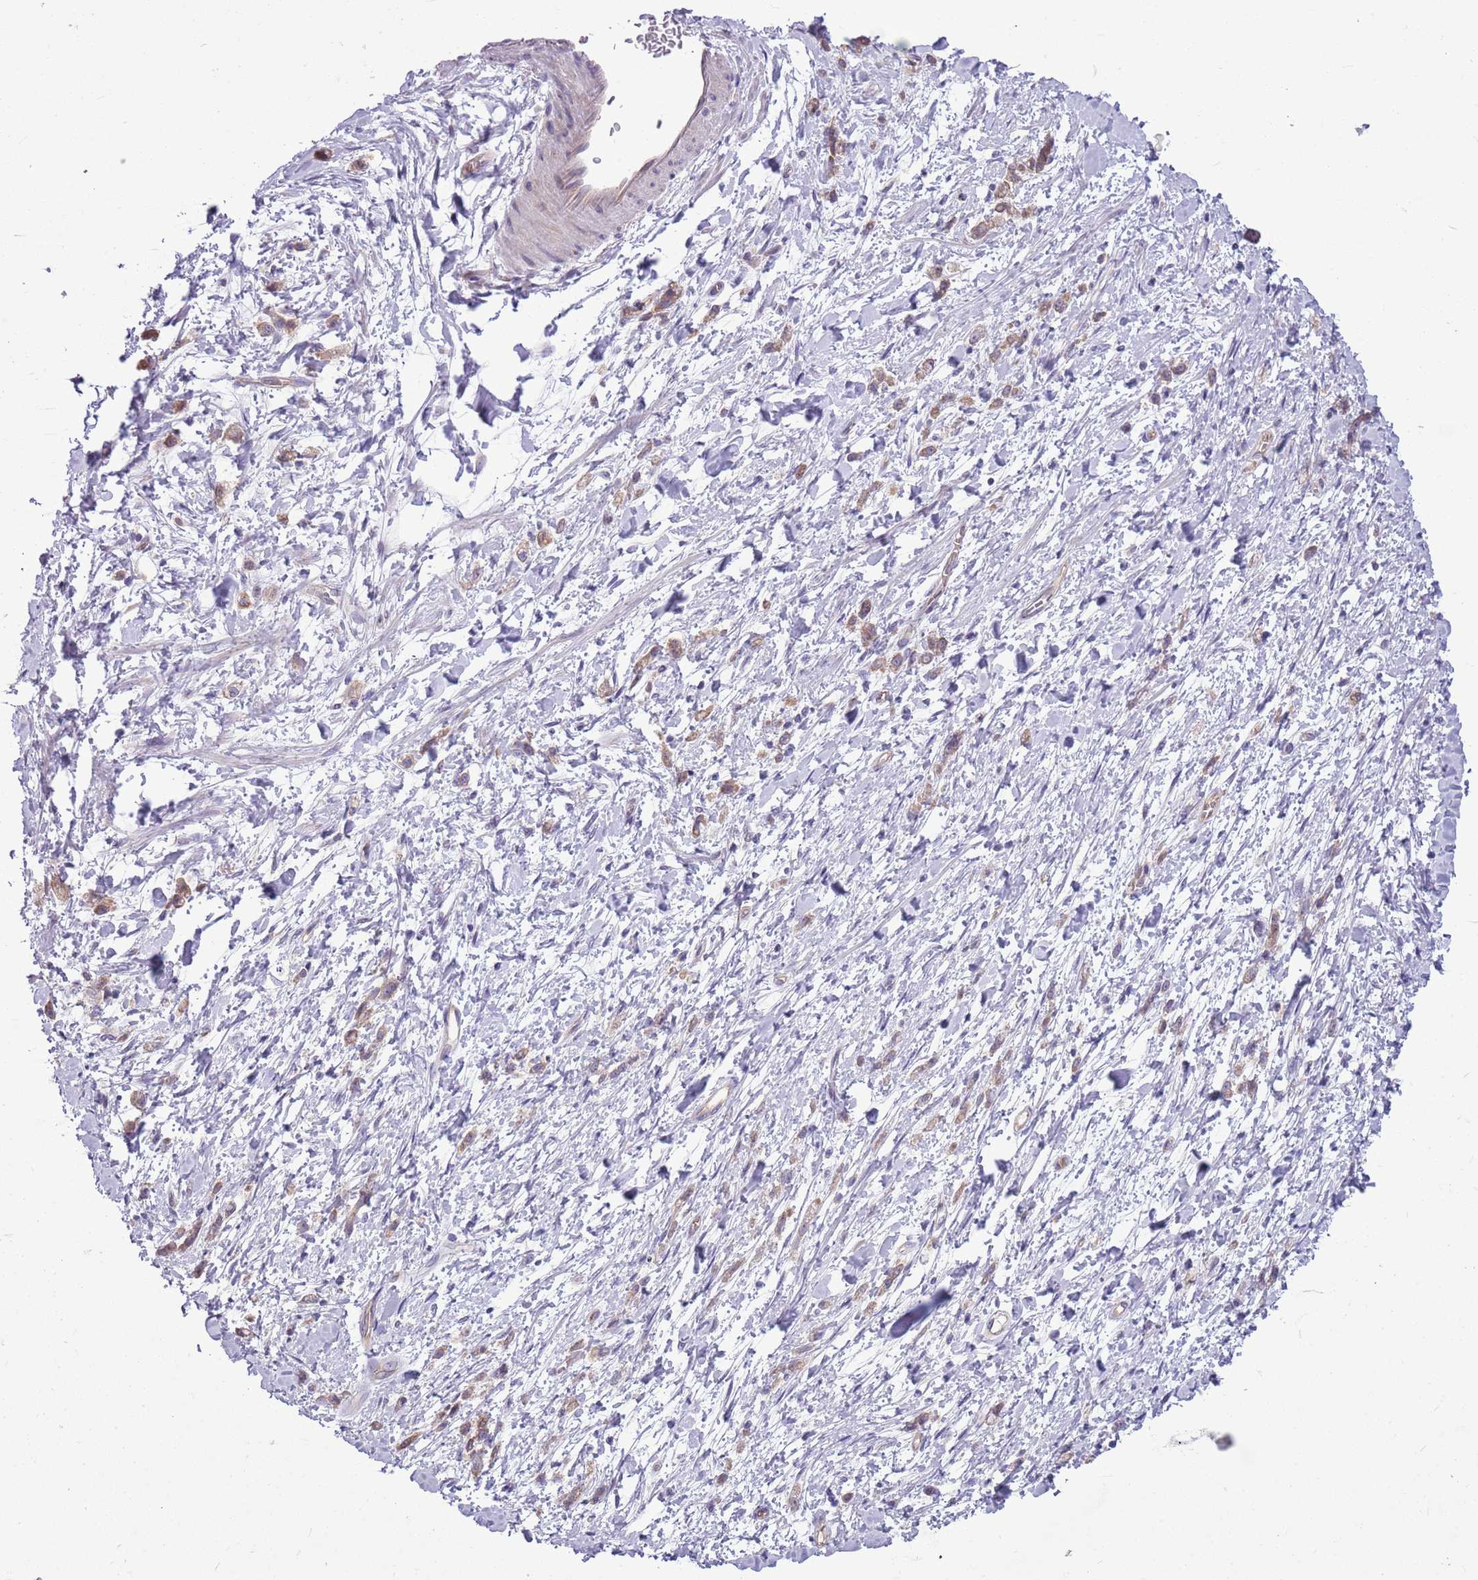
{"staining": {"intensity": "weak", "quantity": ">75%", "location": "cytoplasmic/membranous"}, "tissue": "stomach cancer", "cell_type": "Tumor cells", "image_type": "cancer", "snomed": [{"axis": "morphology", "description": "Adenocarcinoma, NOS"}, {"axis": "topography", "description": "Stomach"}], "caption": "Immunohistochemistry (IHC) histopathology image of stomach cancer stained for a protein (brown), which displays low levels of weak cytoplasmic/membranous expression in about >75% of tumor cells.", "gene": "PARP8", "patient": {"sex": "female", "age": 60}}